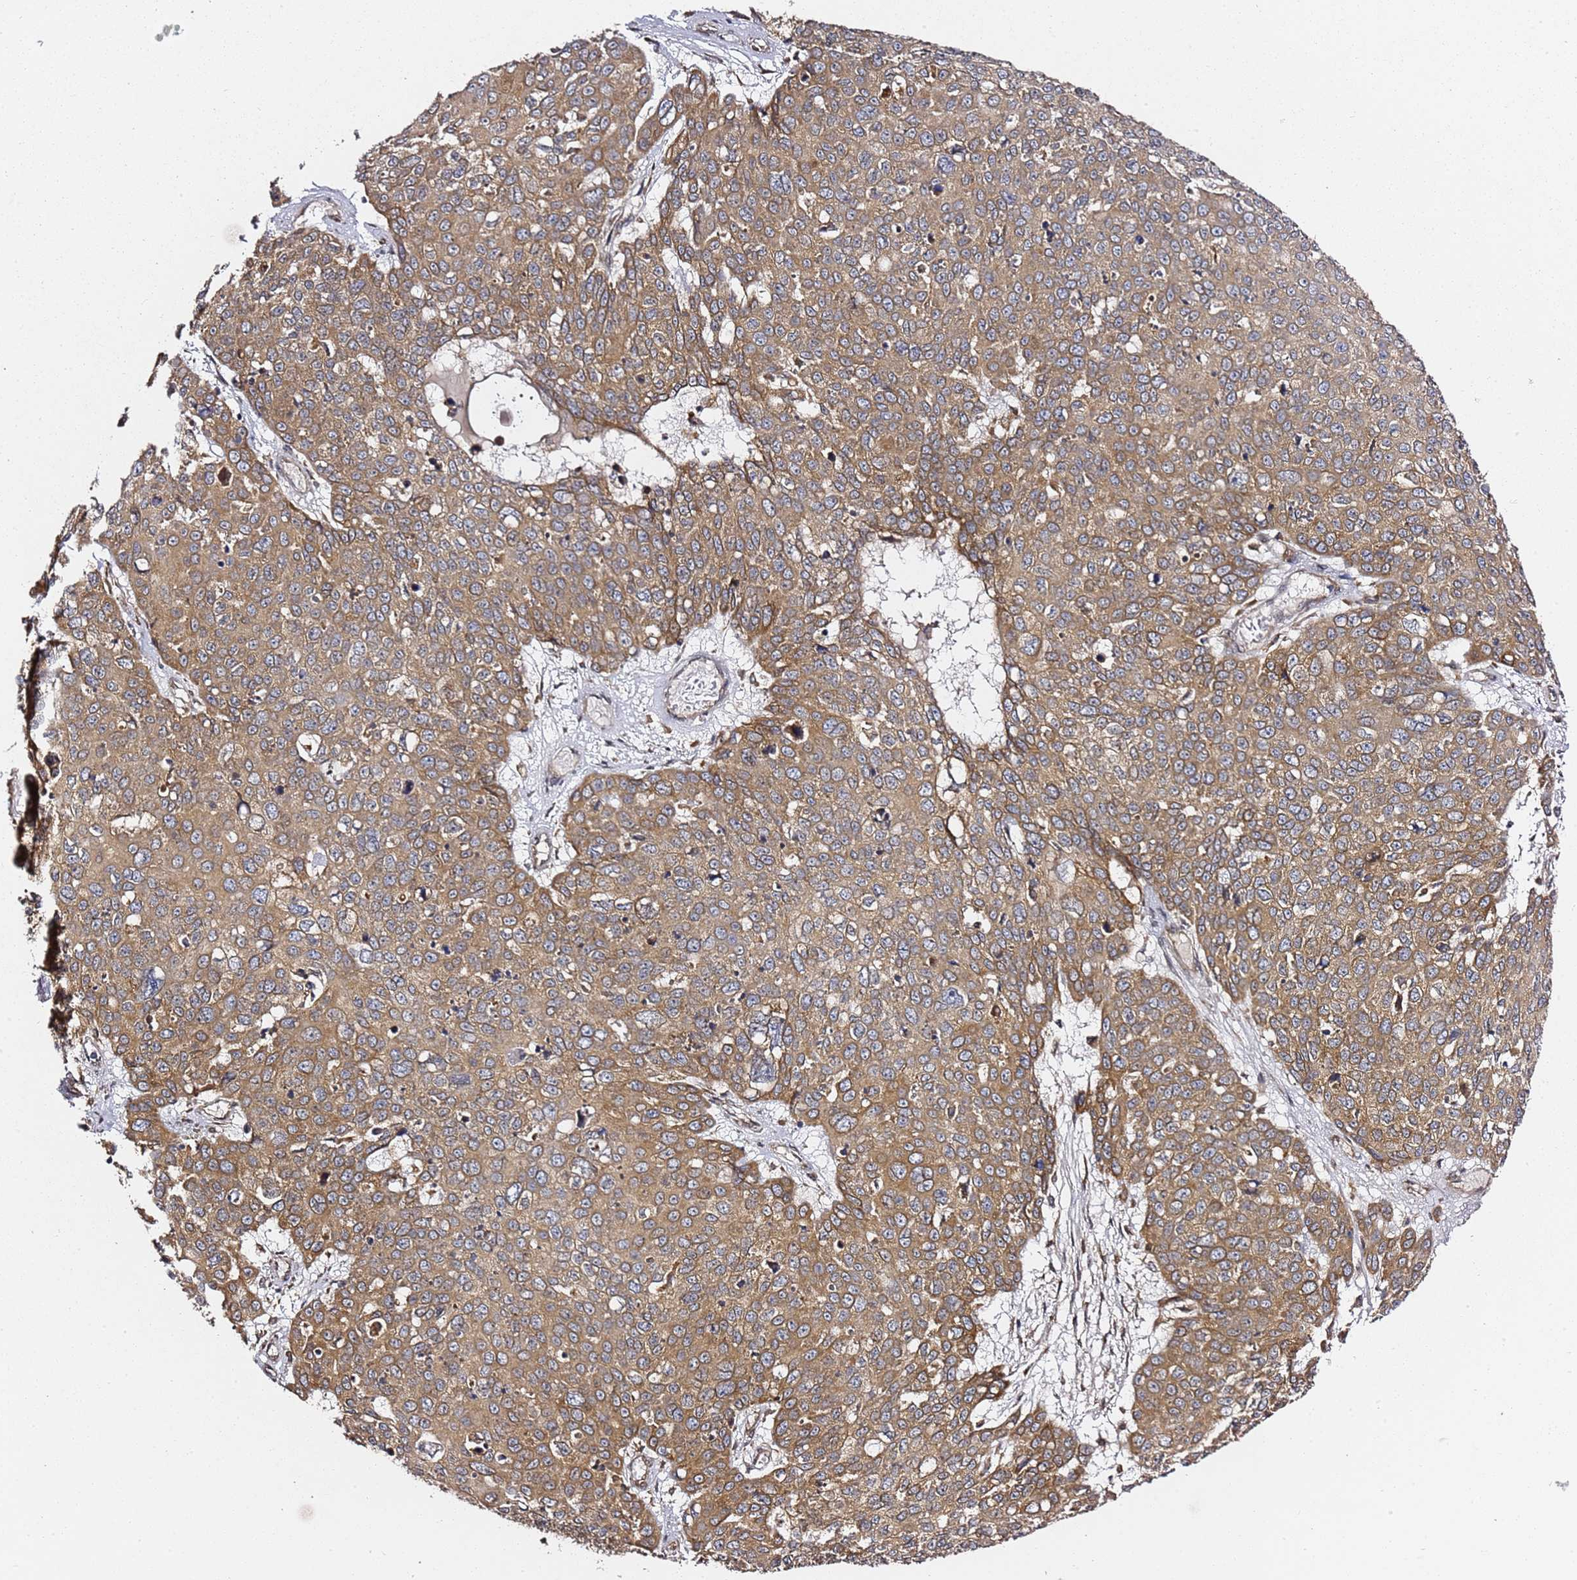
{"staining": {"intensity": "moderate", "quantity": ">75%", "location": "cytoplasmic/membranous"}, "tissue": "skin cancer", "cell_type": "Tumor cells", "image_type": "cancer", "snomed": [{"axis": "morphology", "description": "Squamous cell carcinoma, NOS"}, {"axis": "topography", "description": "Skin"}], "caption": "Skin squamous cell carcinoma stained with immunohistochemistry shows moderate cytoplasmic/membranous expression in approximately >75% of tumor cells. Nuclei are stained in blue.", "gene": "PRKAB2", "patient": {"sex": "male", "age": 71}}